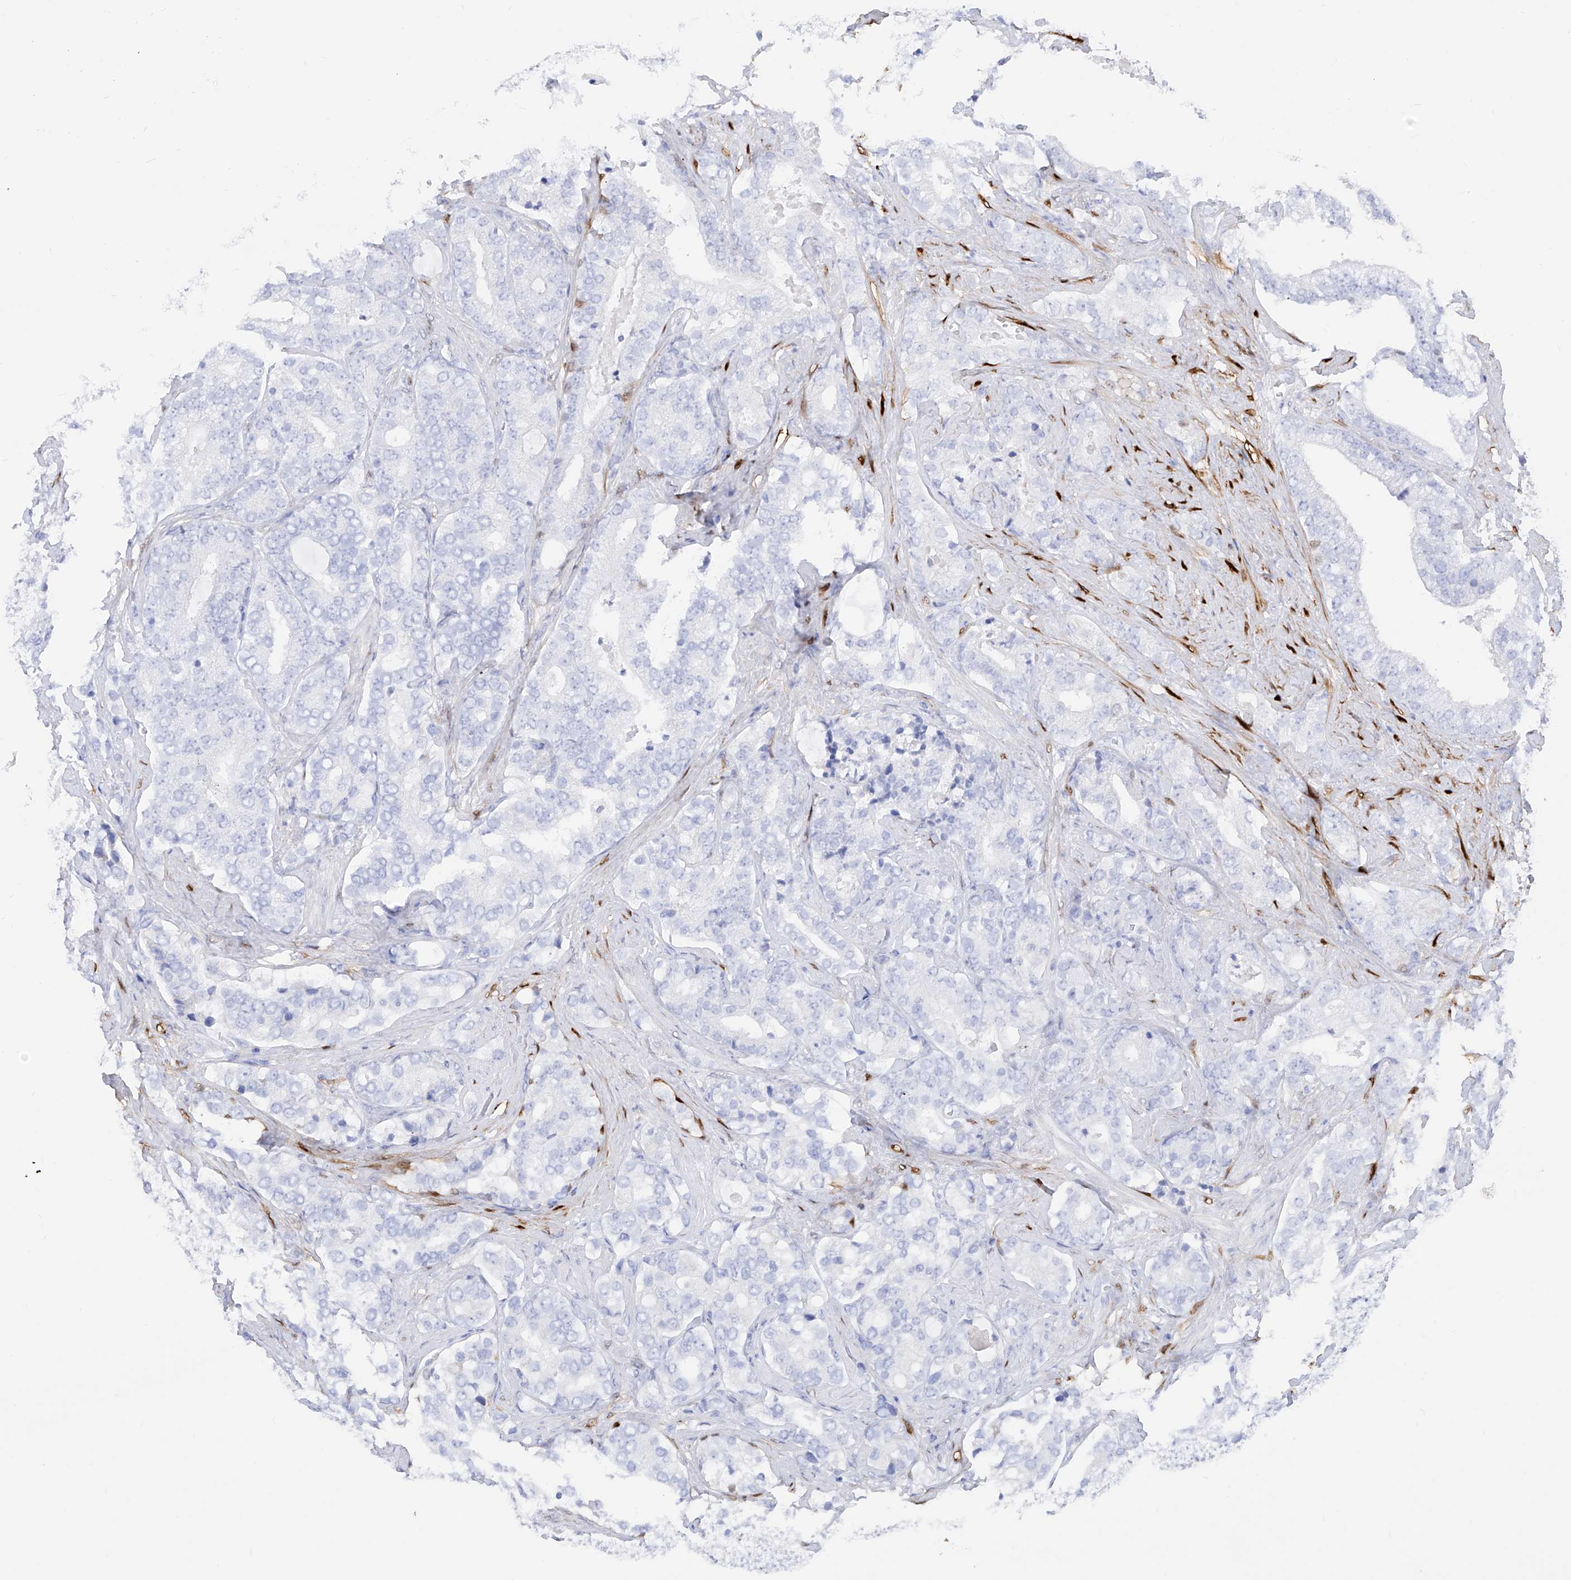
{"staining": {"intensity": "negative", "quantity": "none", "location": "none"}, "tissue": "prostate cancer", "cell_type": "Tumor cells", "image_type": "cancer", "snomed": [{"axis": "morphology", "description": "Adenocarcinoma, High grade"}, {"axis": "topography", "description": "Prostate and seminal vesicle, NOS"}], "caption": "The micrograph displays no staining of tumor cells in prostate cancer (high-grade adenocarcinoma).", "gene": "TRPC7", "patient": {"sex": "male", "age": 67}}